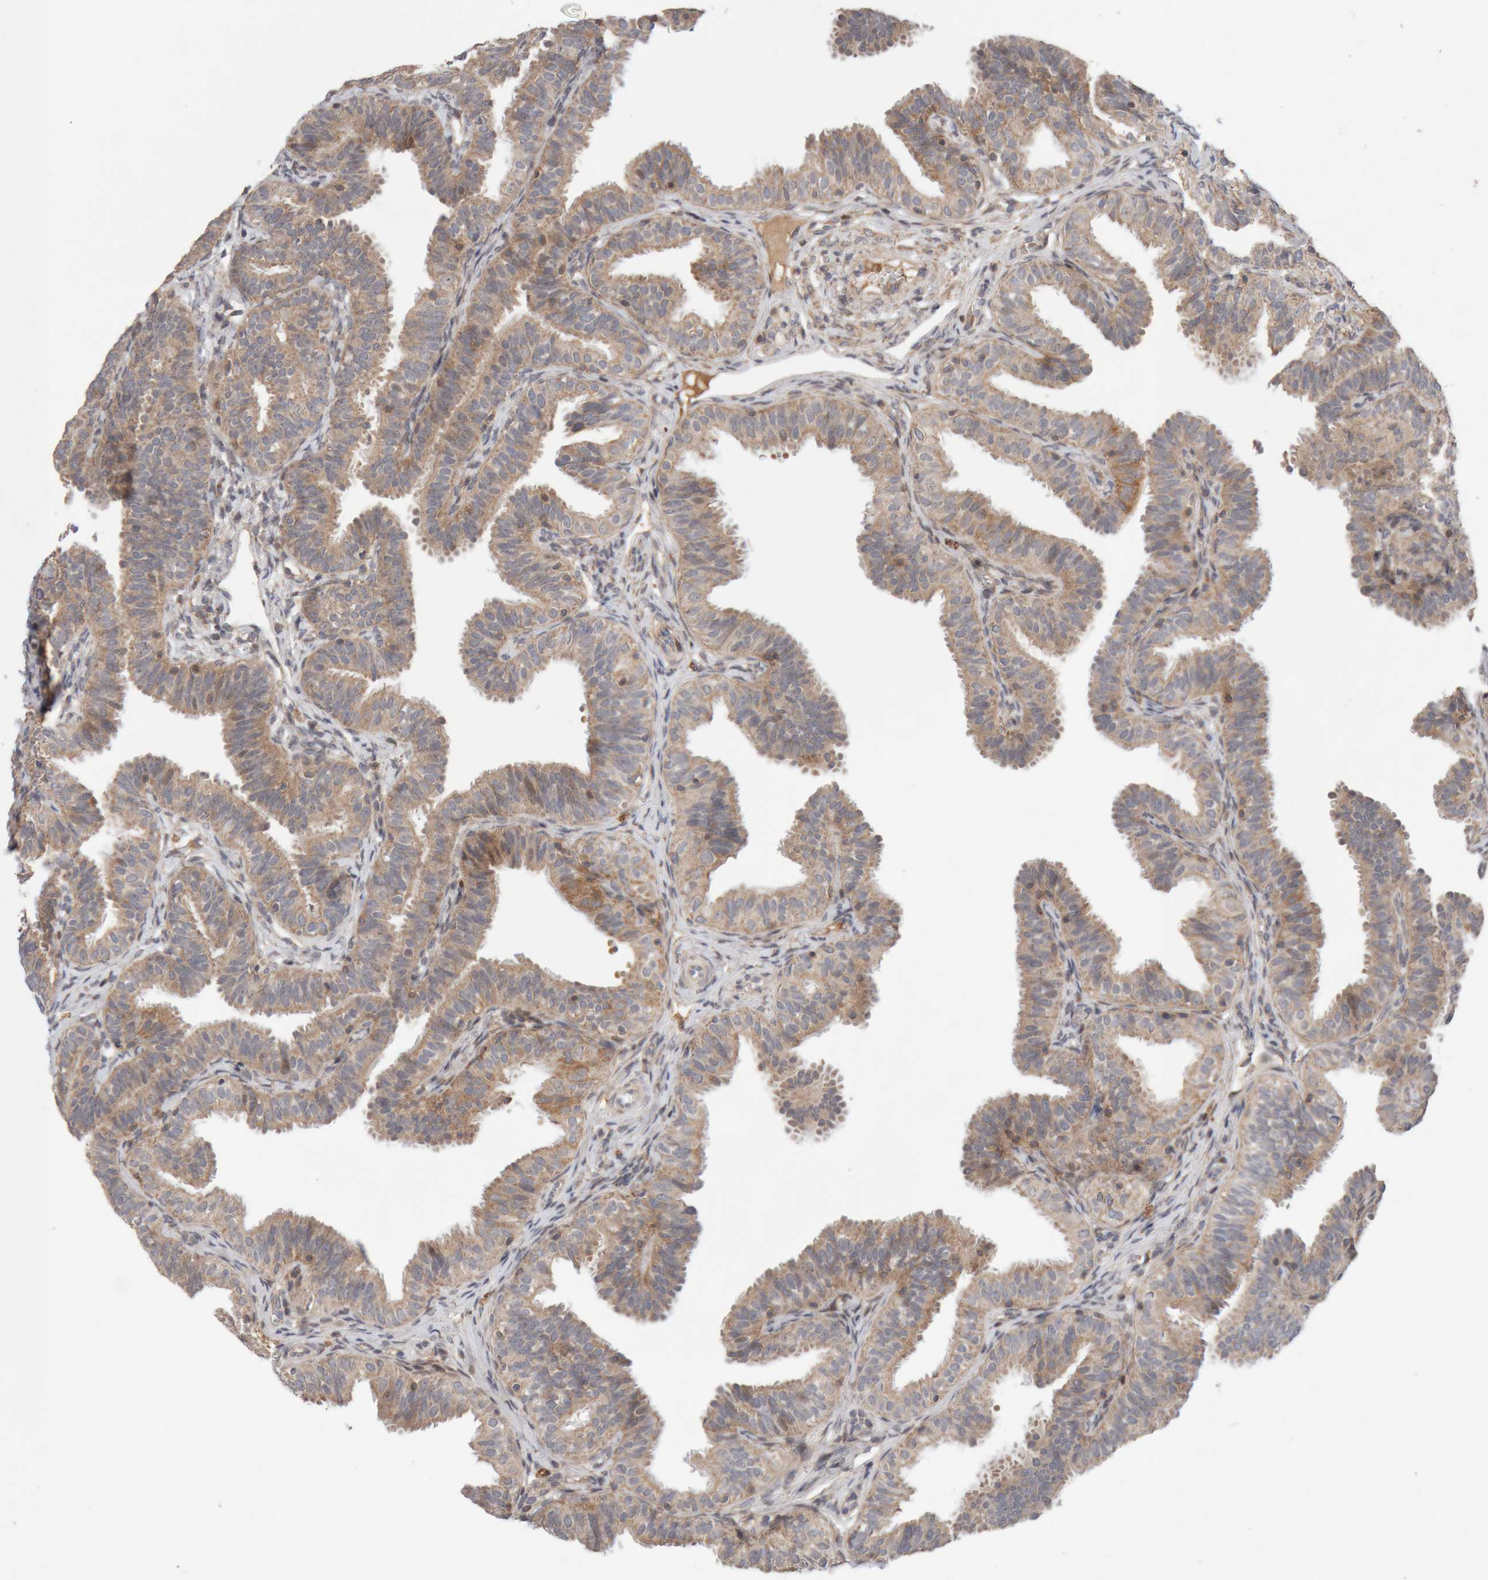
{"staining": {"intensity": "moderate", "quantity": ">75%", "location": "cytoplasmic/membranous"}, "tissue": "fallopian tube", "cell_type": "Glandular cells", "image_type": "normal", "snomed": [{"axis": "morphology", "description": "Normal tissue, NOS"}, {"axis": "topography", "description": "Fallopian tube"}], "caption": "An immunohistochemistry (IHC) micrograph of normal tissue is shown. Protein staining in brown shows moderate cytoplasmic/membranous positivity in fallopian tube within glandular cells. The protein is shown in brown color, while the nuclei are stained blue.", "gene": "KIF21B", "patient": {"sex": "female", "age": 35}}